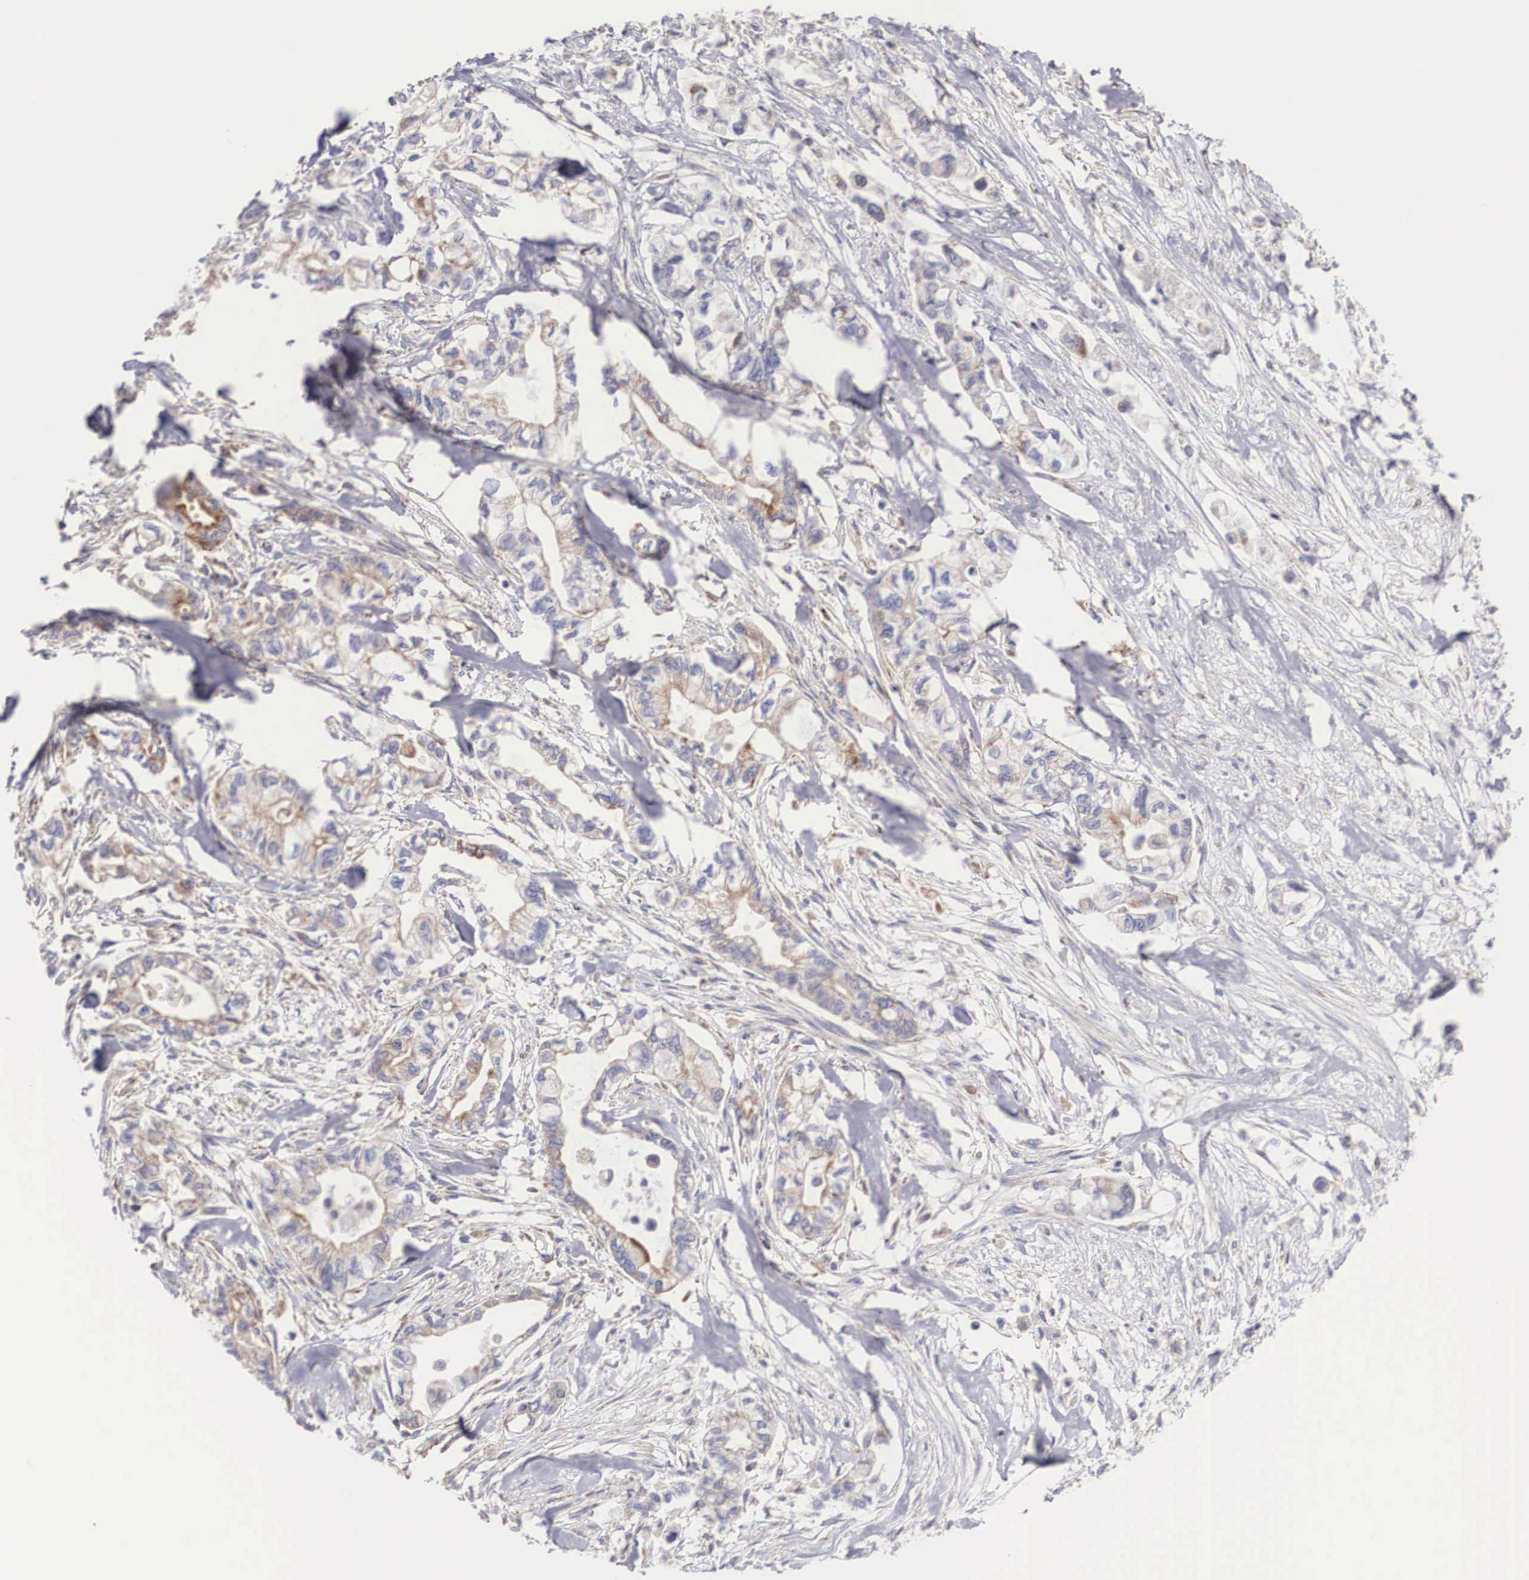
{"staining": {"intensity": "weak", "quantity": ">75%", "location": "cytoplasmic/membranous"}, "tissue": "pancreatic cancer", "cell_type": "Tumor cells", "image_type": "cancer", "snomed": [{"axis": "morphology", "description": "Adenocarcinoma, NOS"}, {"axis": "topography", "description": "Pancreas"}], "caption": "Pancreatic adenocarcinoma stained for a protein reveals weak cytoplasmic/membranous positivity in tumor cells. (Brightfield microscopy of DAB IHC at high magnification).", "gene": "XPNPEP3", "patient": {"sex": "male", "age": 79}}